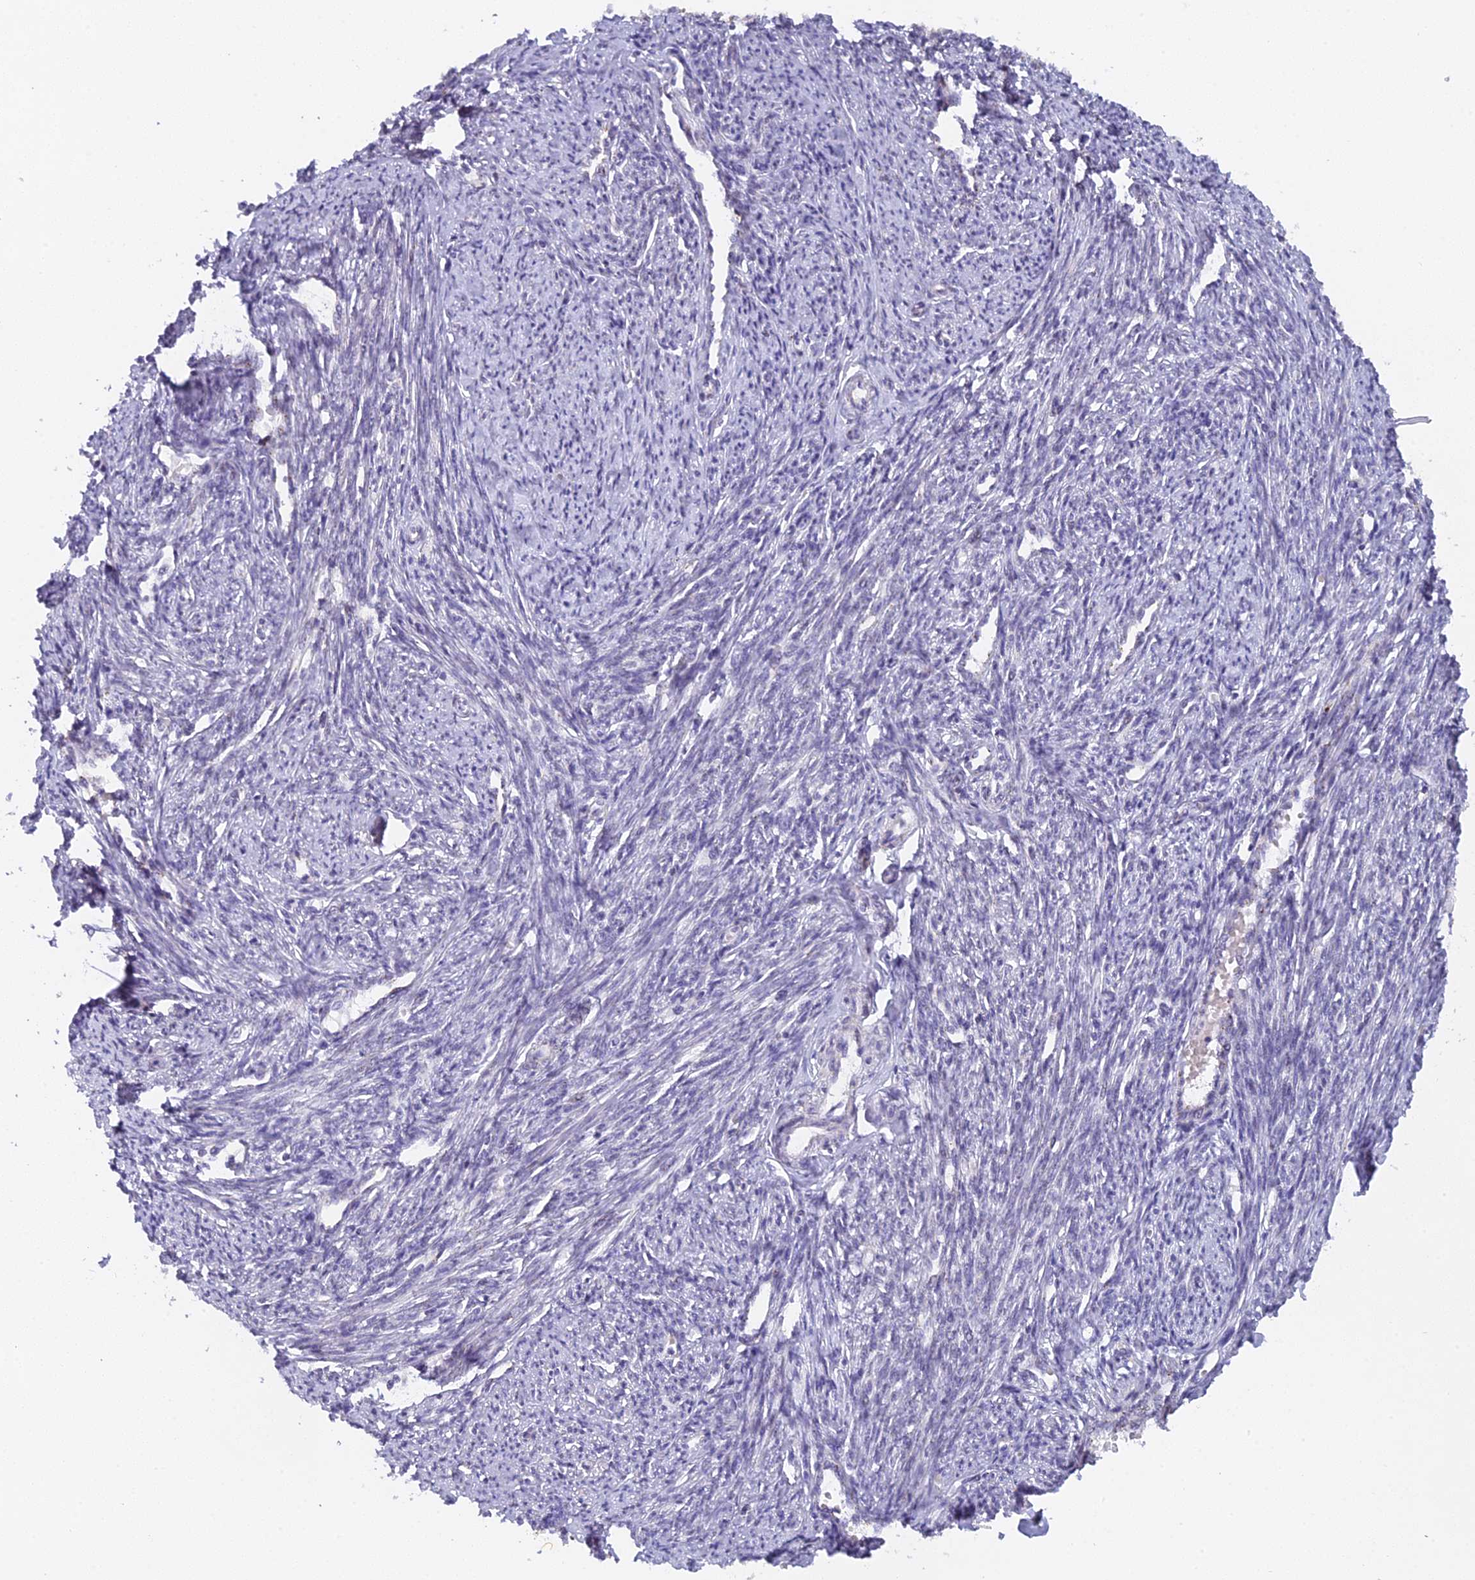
{"staining": {"intensity": "weak", "quantity": "25%-75%", "location": "cytoplasmic/membranous"}, "tissue": "smooth muscle", "cell_type": "Smooth muscle cells", "image_type": "normal", "snomed": [{"axis": "morphology", "description": "Normal tissue, NOS"}, {"axis": "topography", "description": "Smooth muscle"}, {"axis": "topography", "description": "Uterus"}], "caption": "A brown stain highlights weak cytoplasmic/membranous expression of a protein in smooth muscle cells of benign human smooth muscle. (Brightfield microscopy of DAB IHC at high magnification).", "gene": "SNX17", "patient": {"sex": "female", "age": 59}}